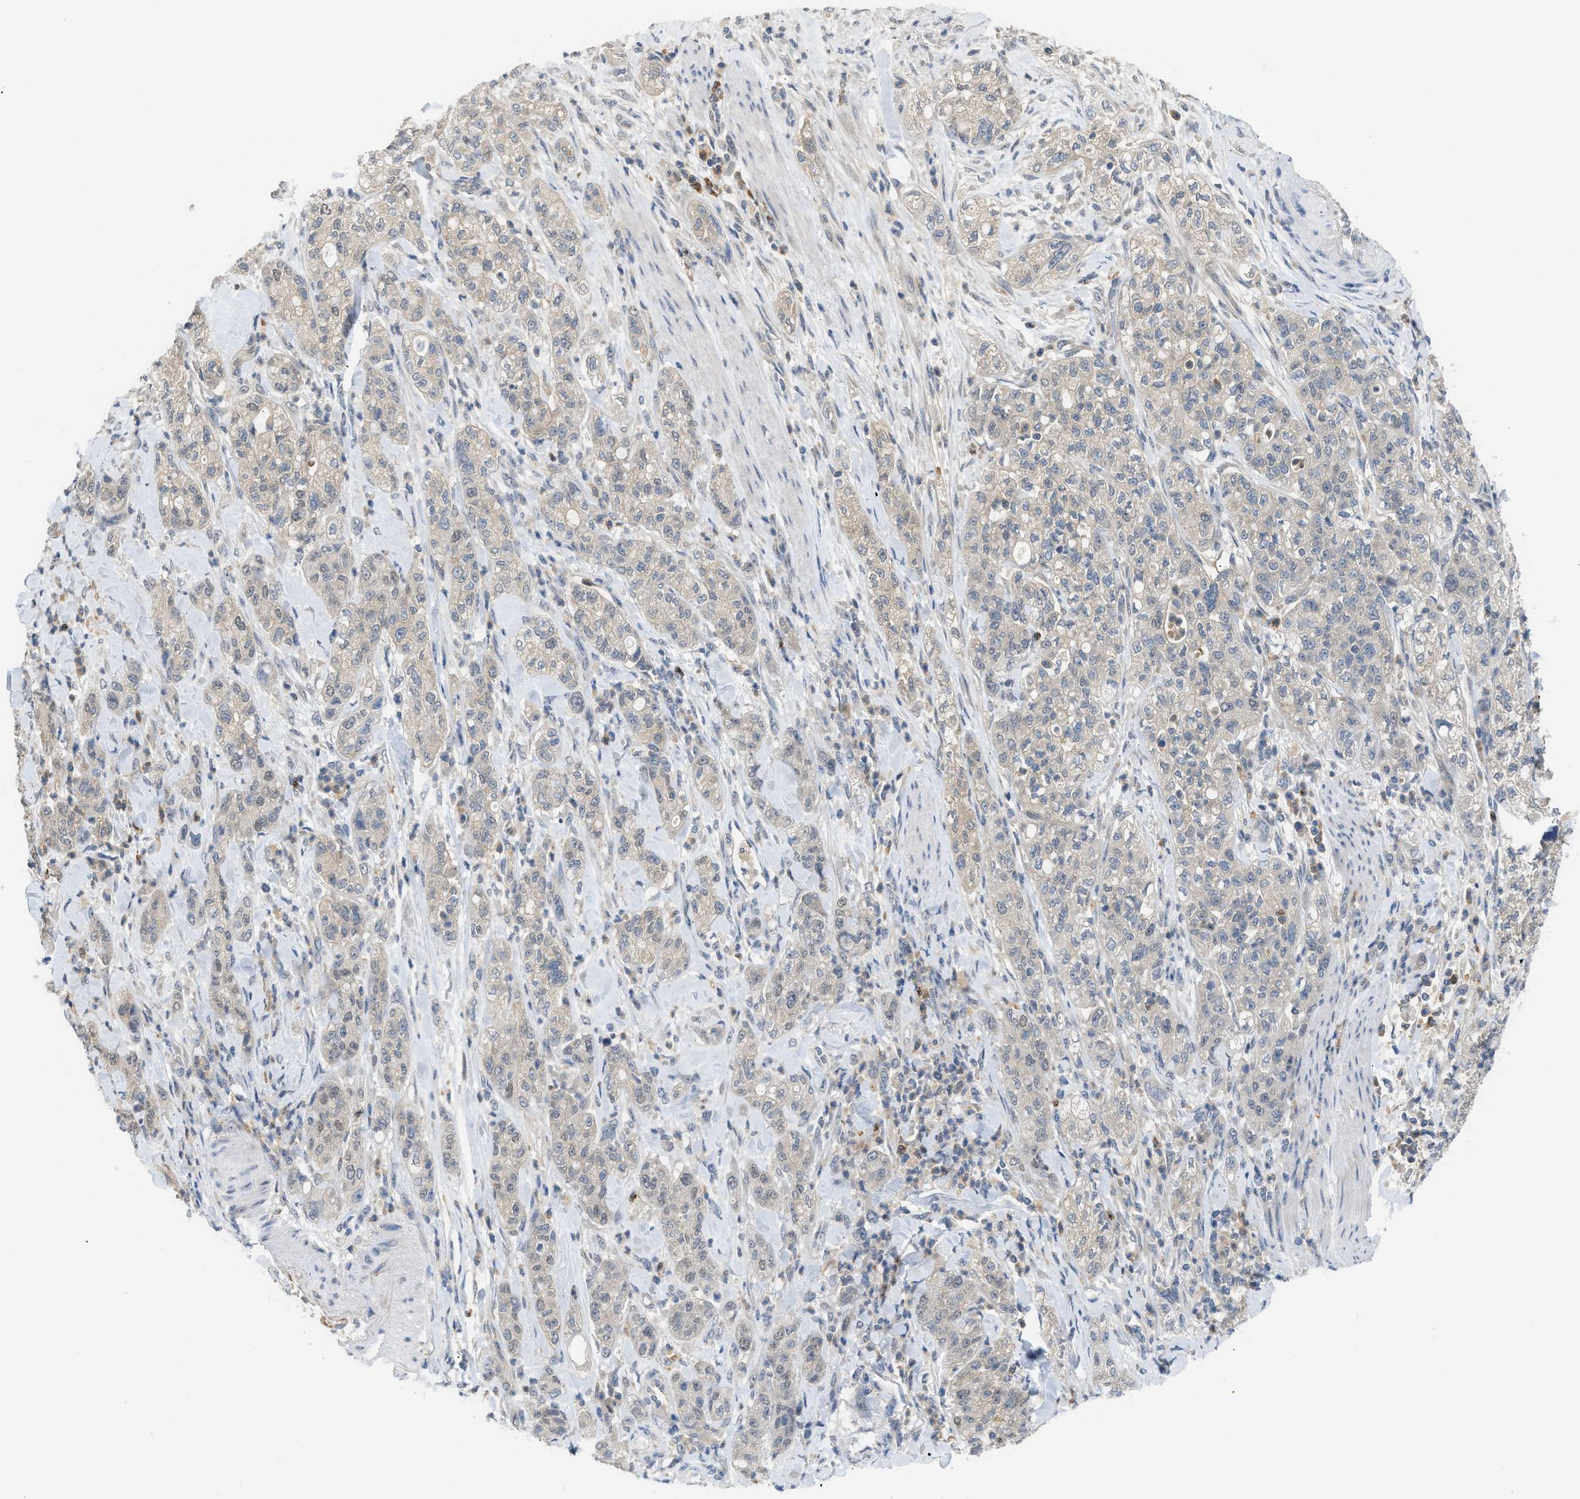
{"staining": {"intensity": "weak", "quantity": ">75%", "location": "cytoplasmic/membranous"}, "tissue": "pancreatic cancer", "cell_type": "Tumor cells", "image_type": "cancer", "snomed": [{"axis": "morphology", "description": "Adenocarcinoma, NOS"}, {"axis": "topography", "description": "Pancreas"}], "caption": "Immunohistochemistry (IHC) of adenocarcinoma (pancreatic) reveals low levels of weak cytoplasmic/membranous positivity in approximately >75% of tumor cells.", "gene": "RHBDF2", "patient": {"sex": "female", "age": 78}}